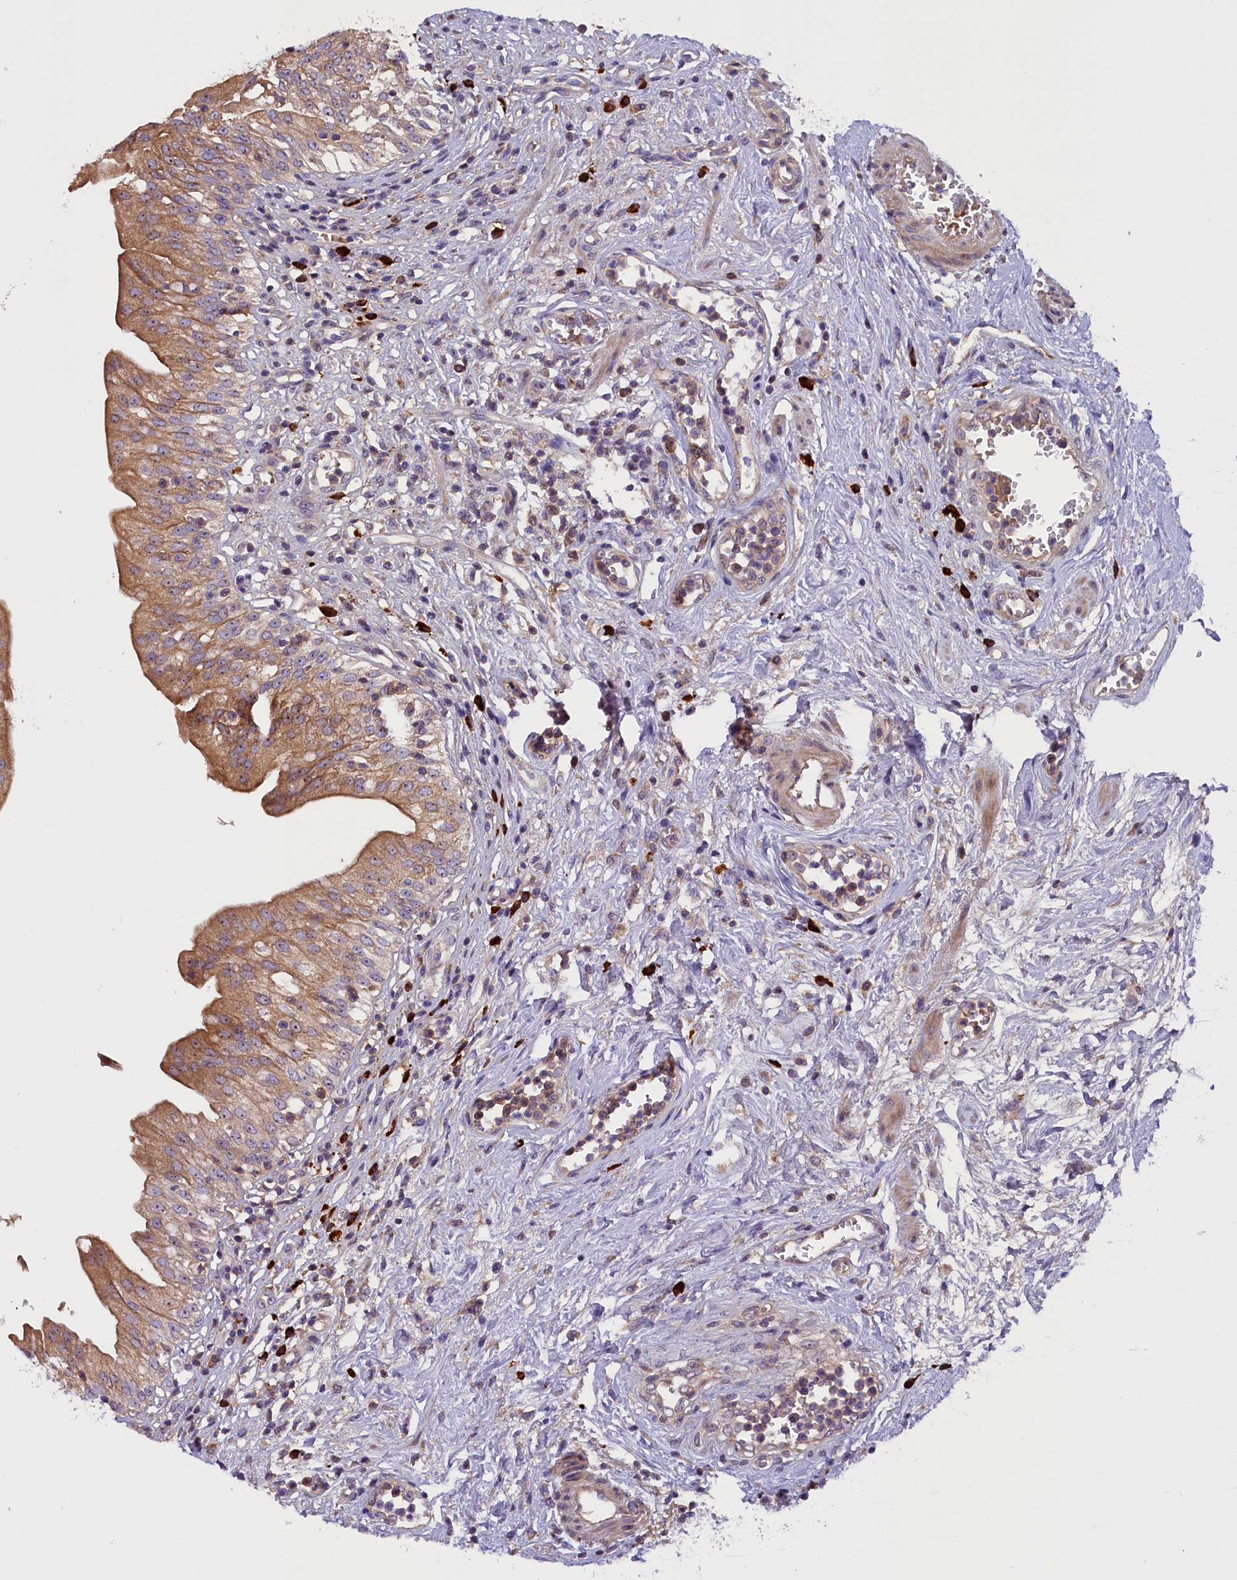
{"staining": {"intensity": "moderate", "quantity": ">75%", "location": "cytoplasmic/membranous,nuclear"}, "tissue": "urinary bladder", "cell_type": "Urothelial cells", "image_type": "normal", "snomed": [{"axis": "morphology", "description": "Normal tissue, NOS"}, {"axis": "morphology", "description": "Inflammation, NOS"}, {"axis": "topography", "description": "Urinary bladder"}], "caption": "A photomicrograph of human urinary bladder stained for a protein demonstrates moderate cytoplasmic/membranous,nuclear brown staining in urothelial cells.", "gene": "FRY", "patient": {"sex": "male", "age": 63}}